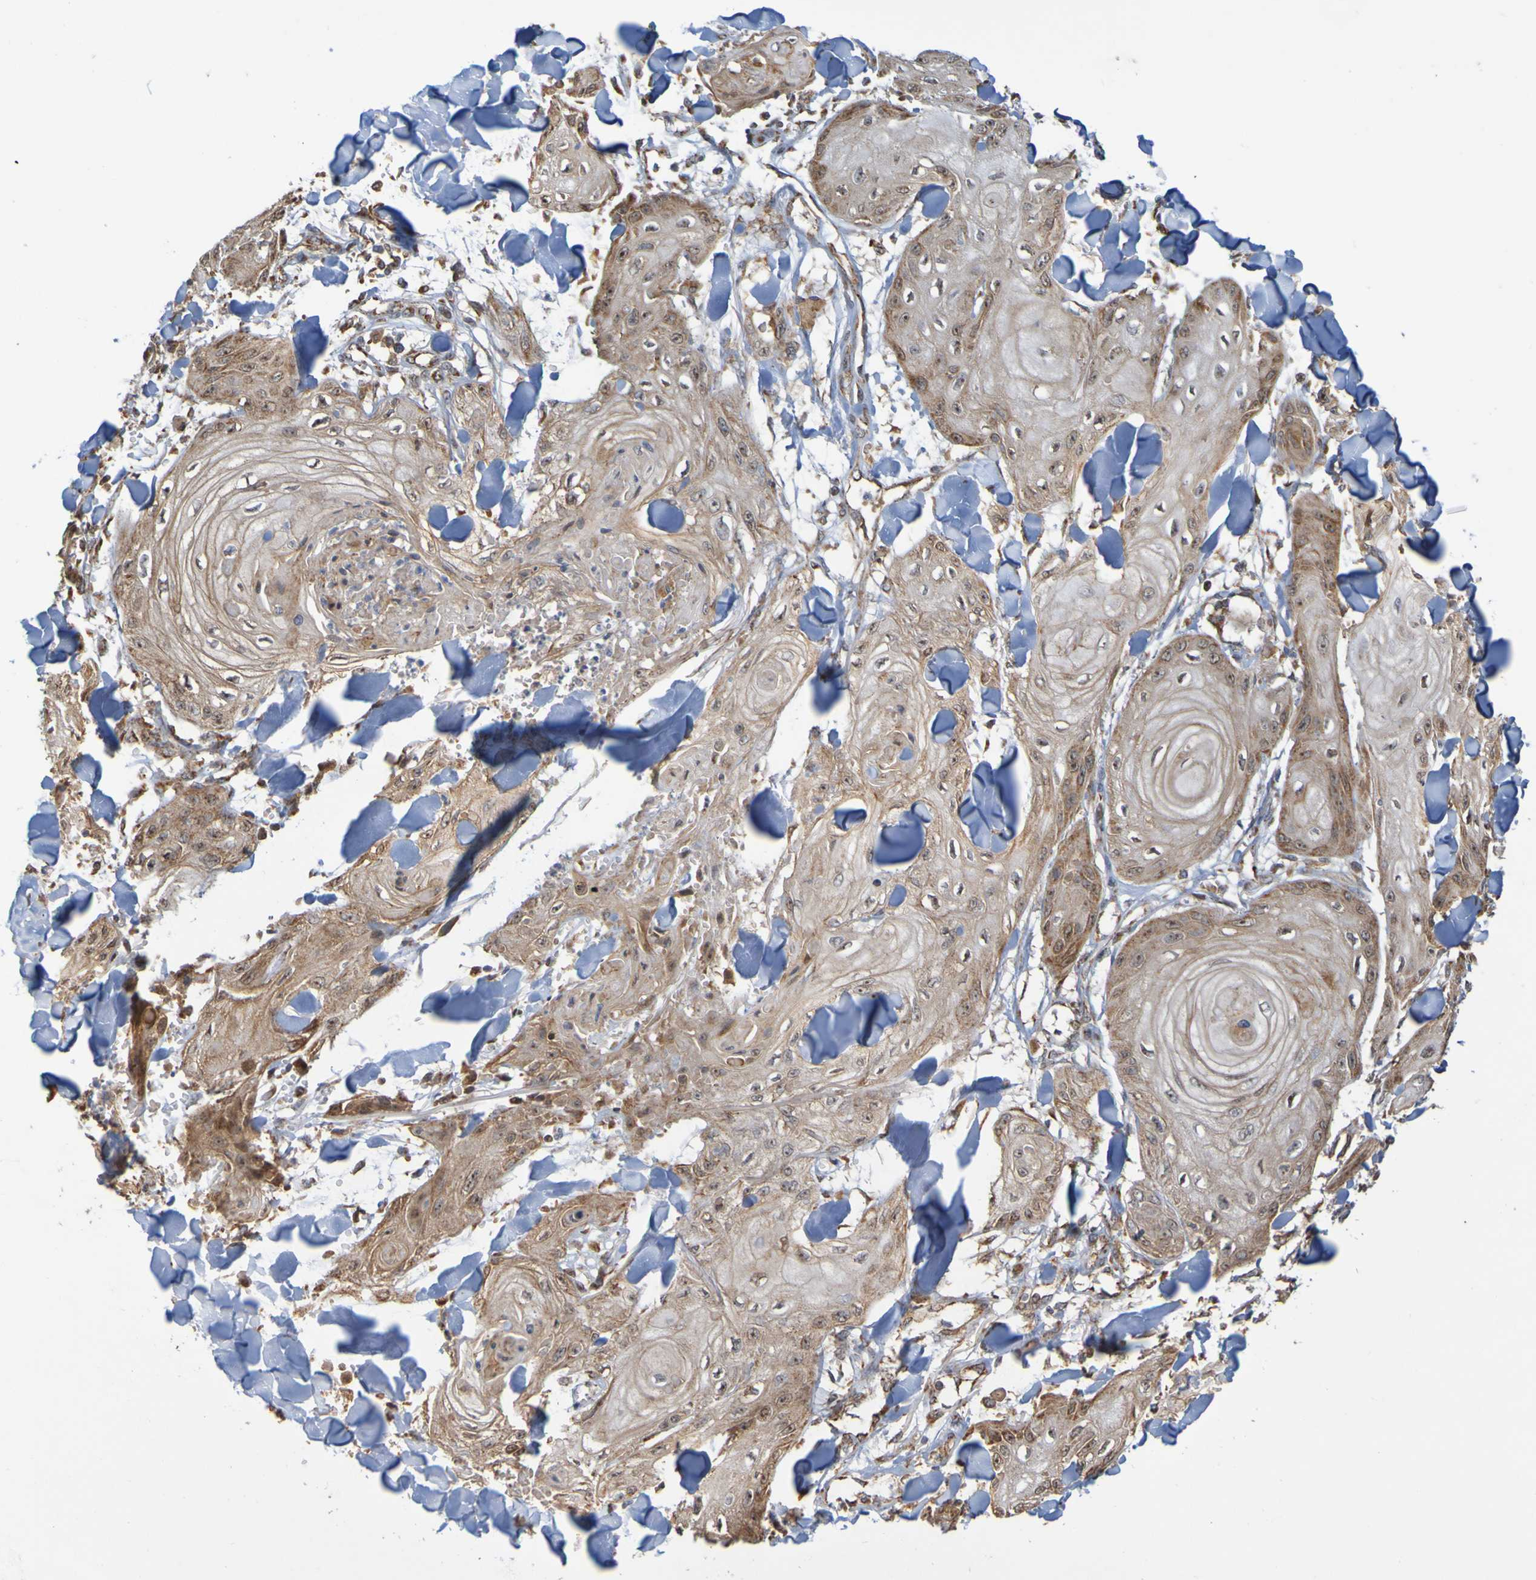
{"staining": {"intensity": "moderate", "quantity": ">75%", "location": "cytoplasmic/membranous"}, "tissue": "skin cancer", "cell_type": "Tumor cells", "image_type": "cancer", "snomed": [{"axis": "morphology", "description": "Squamous cell carcinoma, NOS"}, {"axis": "topography", "description": "Skin"}], "caption": "DAB immunohistochemical staining of skin squamous cell carcinoma shows moderate cytoplasmic/membranous protein staining in approximately >75% of tumor cells.", "gene": "TMBIM1", "patient": {"sex": "male", "age": 74}}